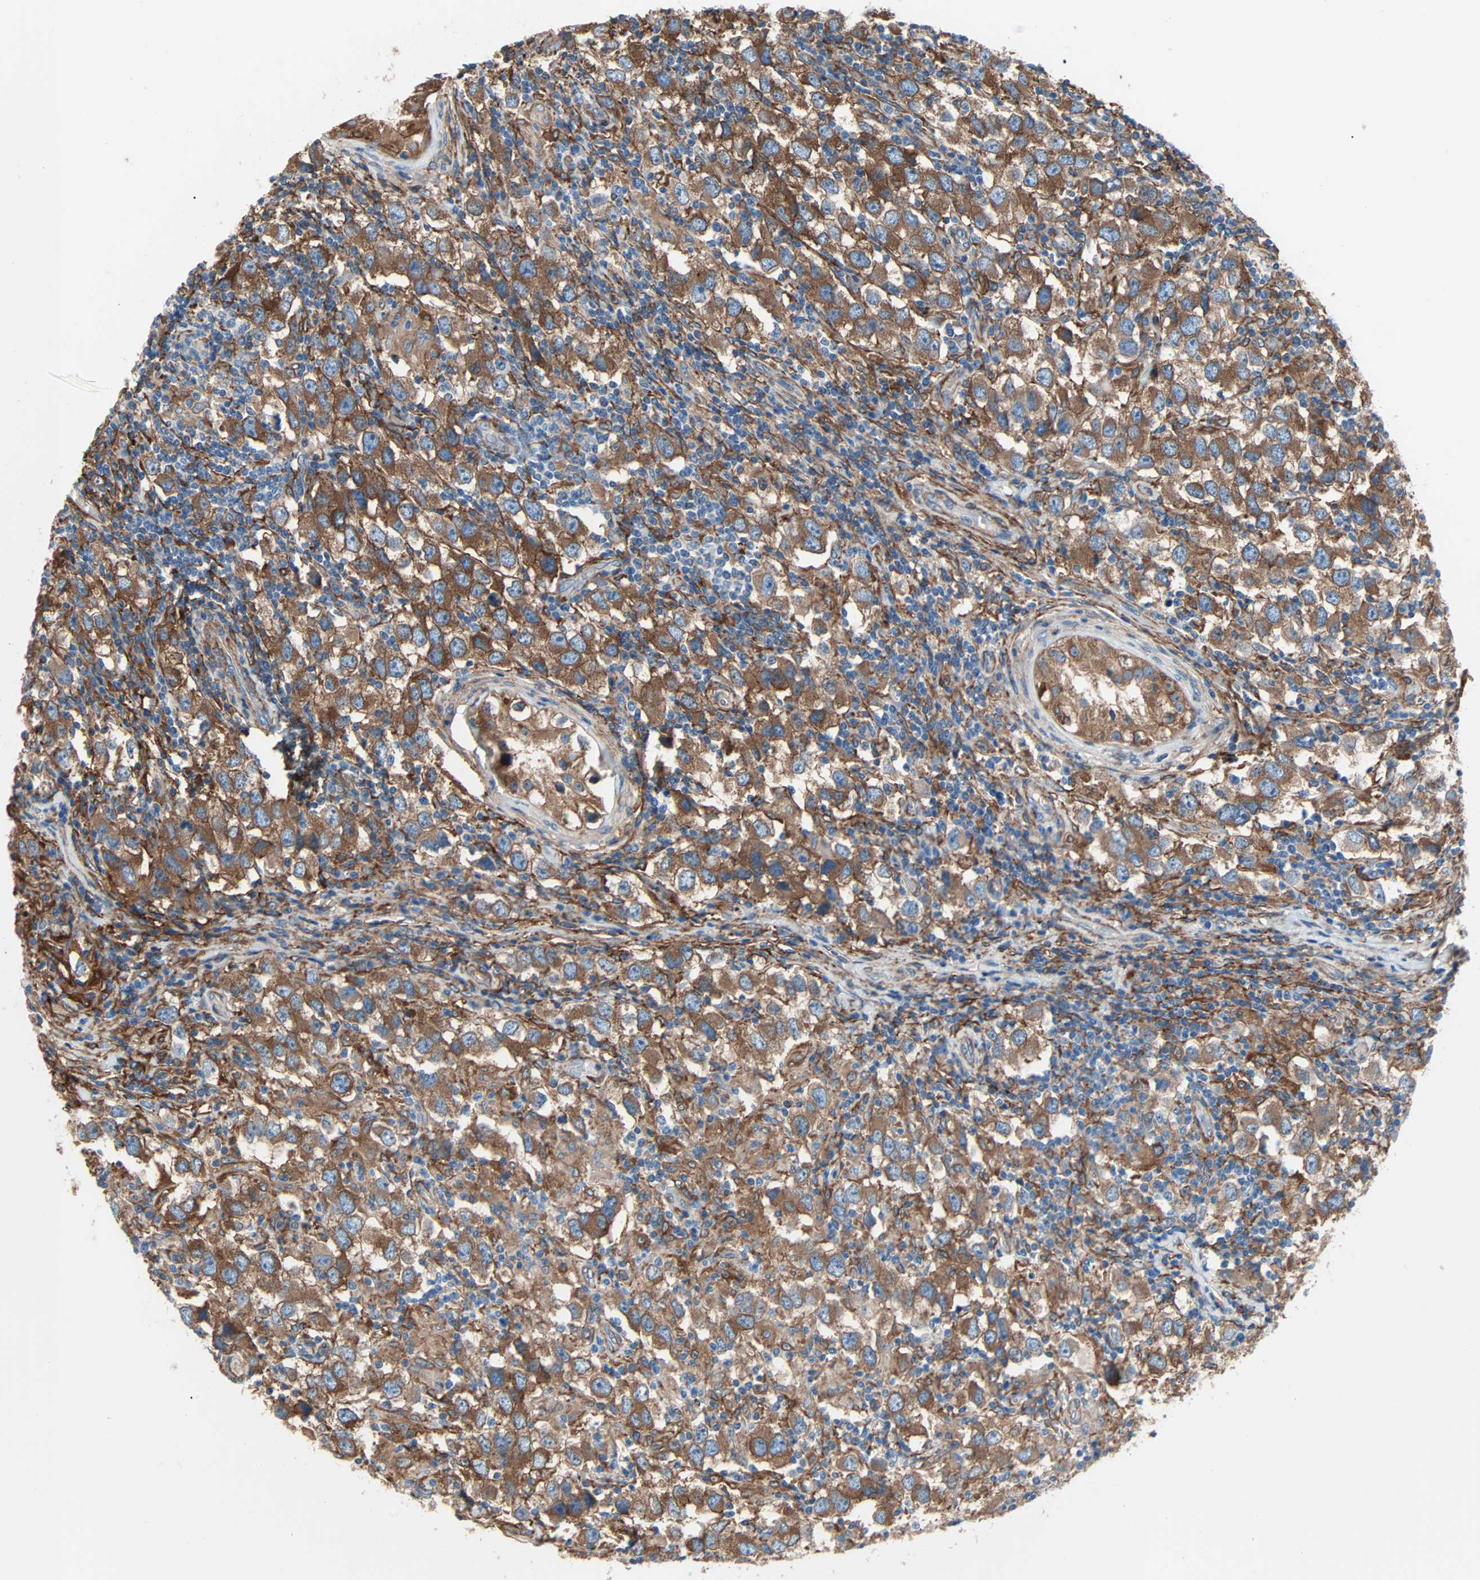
{"staining": {"intensity": "strong", "quantity": ">75%", "location": "cytoplasmic/membranous"}, "tissue": "testis cancer", "cell_type": "Tumor cells", "image_type": "cancer", "snomed": [{"axis": "morphology", "description": "Carcinoma, Embryonal, NOS"}, {"axis": "topography", "description": "Testis"}], "caption": "Immunohistochemistry photomicrograph of human testis cancer stained for a protein (brown), which reveals high levels of strong cytoplasmic/membranous expression in approximately >75% of tumor cells.", "gene": "EPB41L2", "patient": {"sex": "male", "age": 21}}